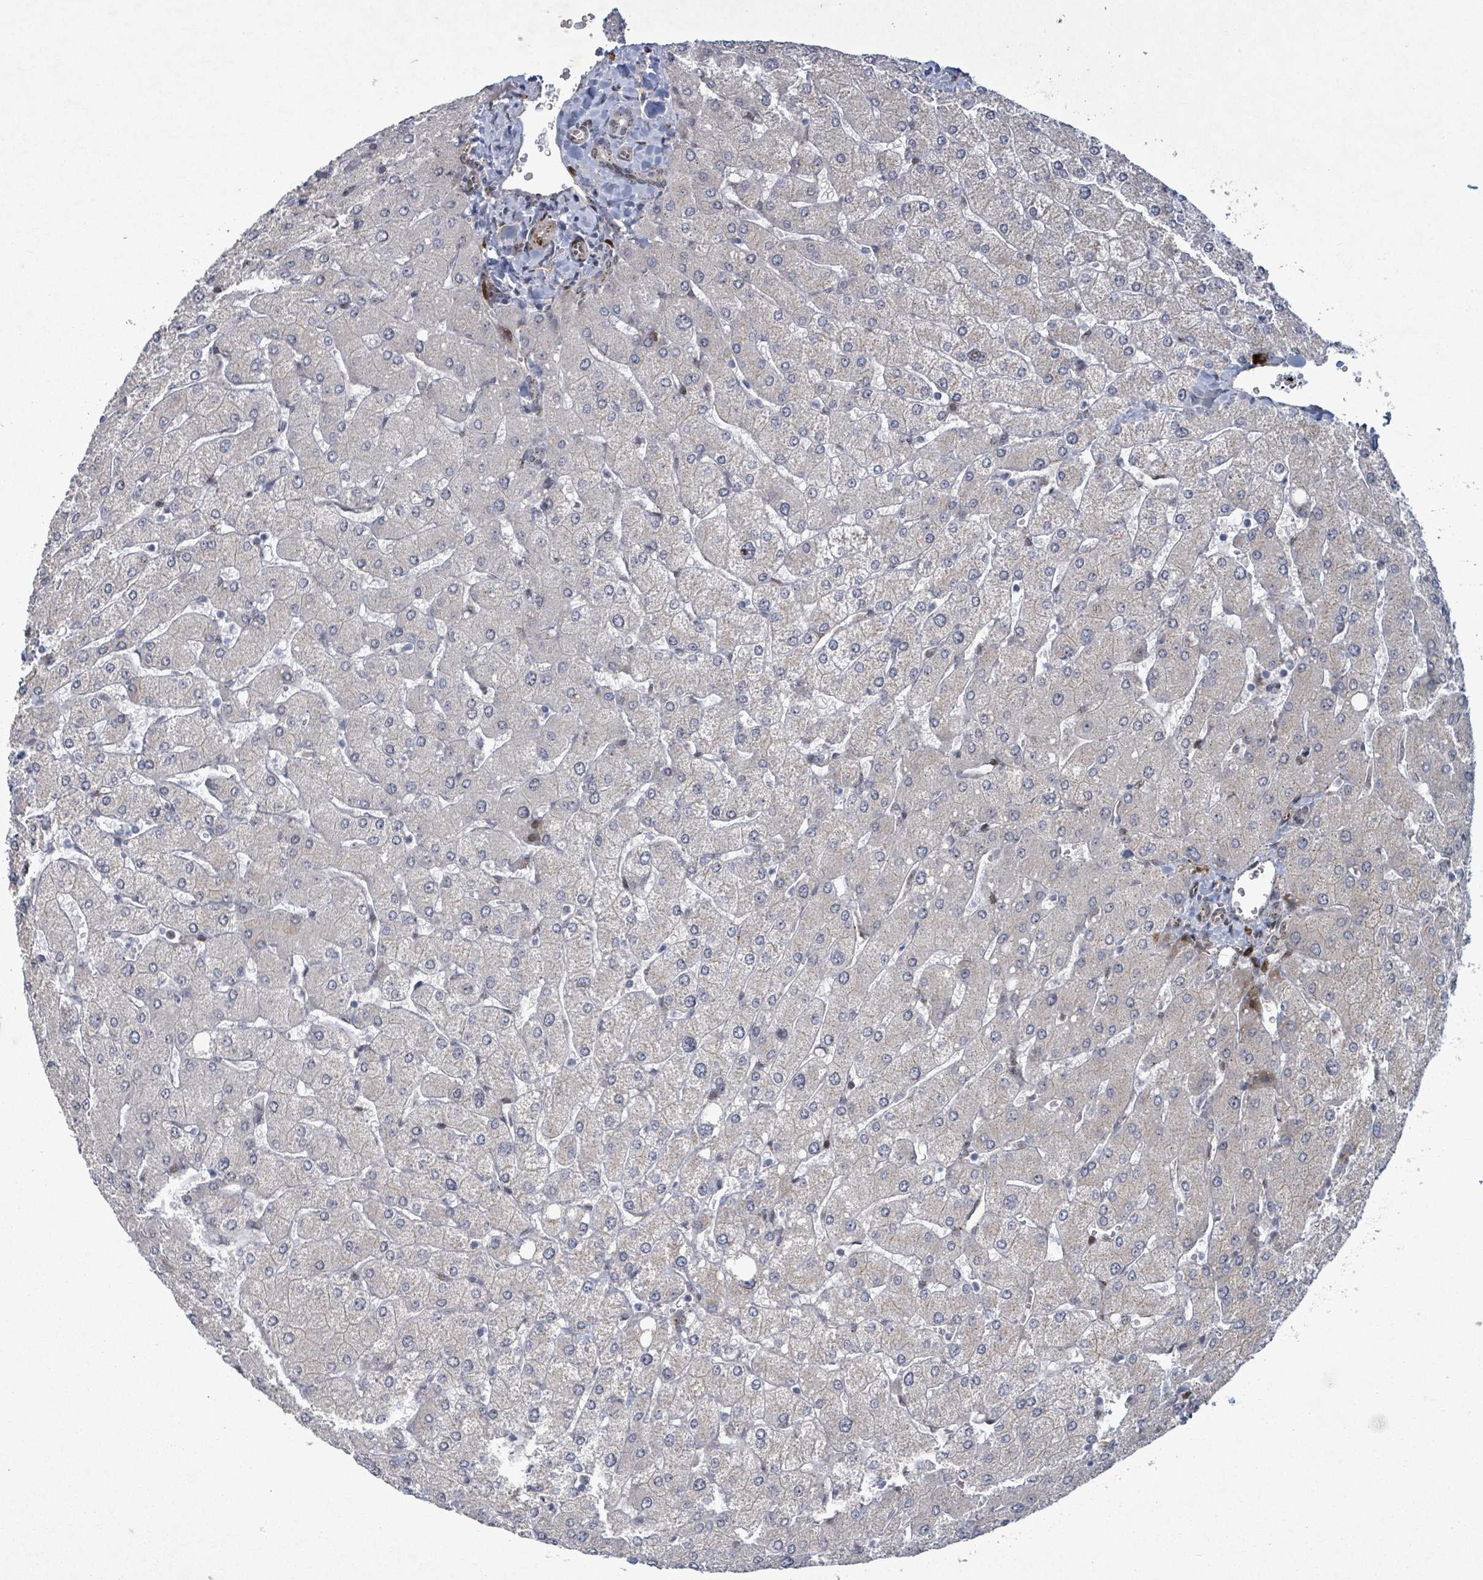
{"staining": {"intensity": "negative", "quantity": "none", "location": "none"}, "tissue": "liver", "cell_type": "Cholangiocytes", "image_type": "normal", "snomed": [{"axis": "morphology", "description": "Normal tissue, NOS"}, {"axis": "topography", "description": "Liver"}], "caption": "Cholangiocytes show no significant protein staining in benign liver.", "gene": "TUSC1", "patient": {"sex": "male", "age": 55}}